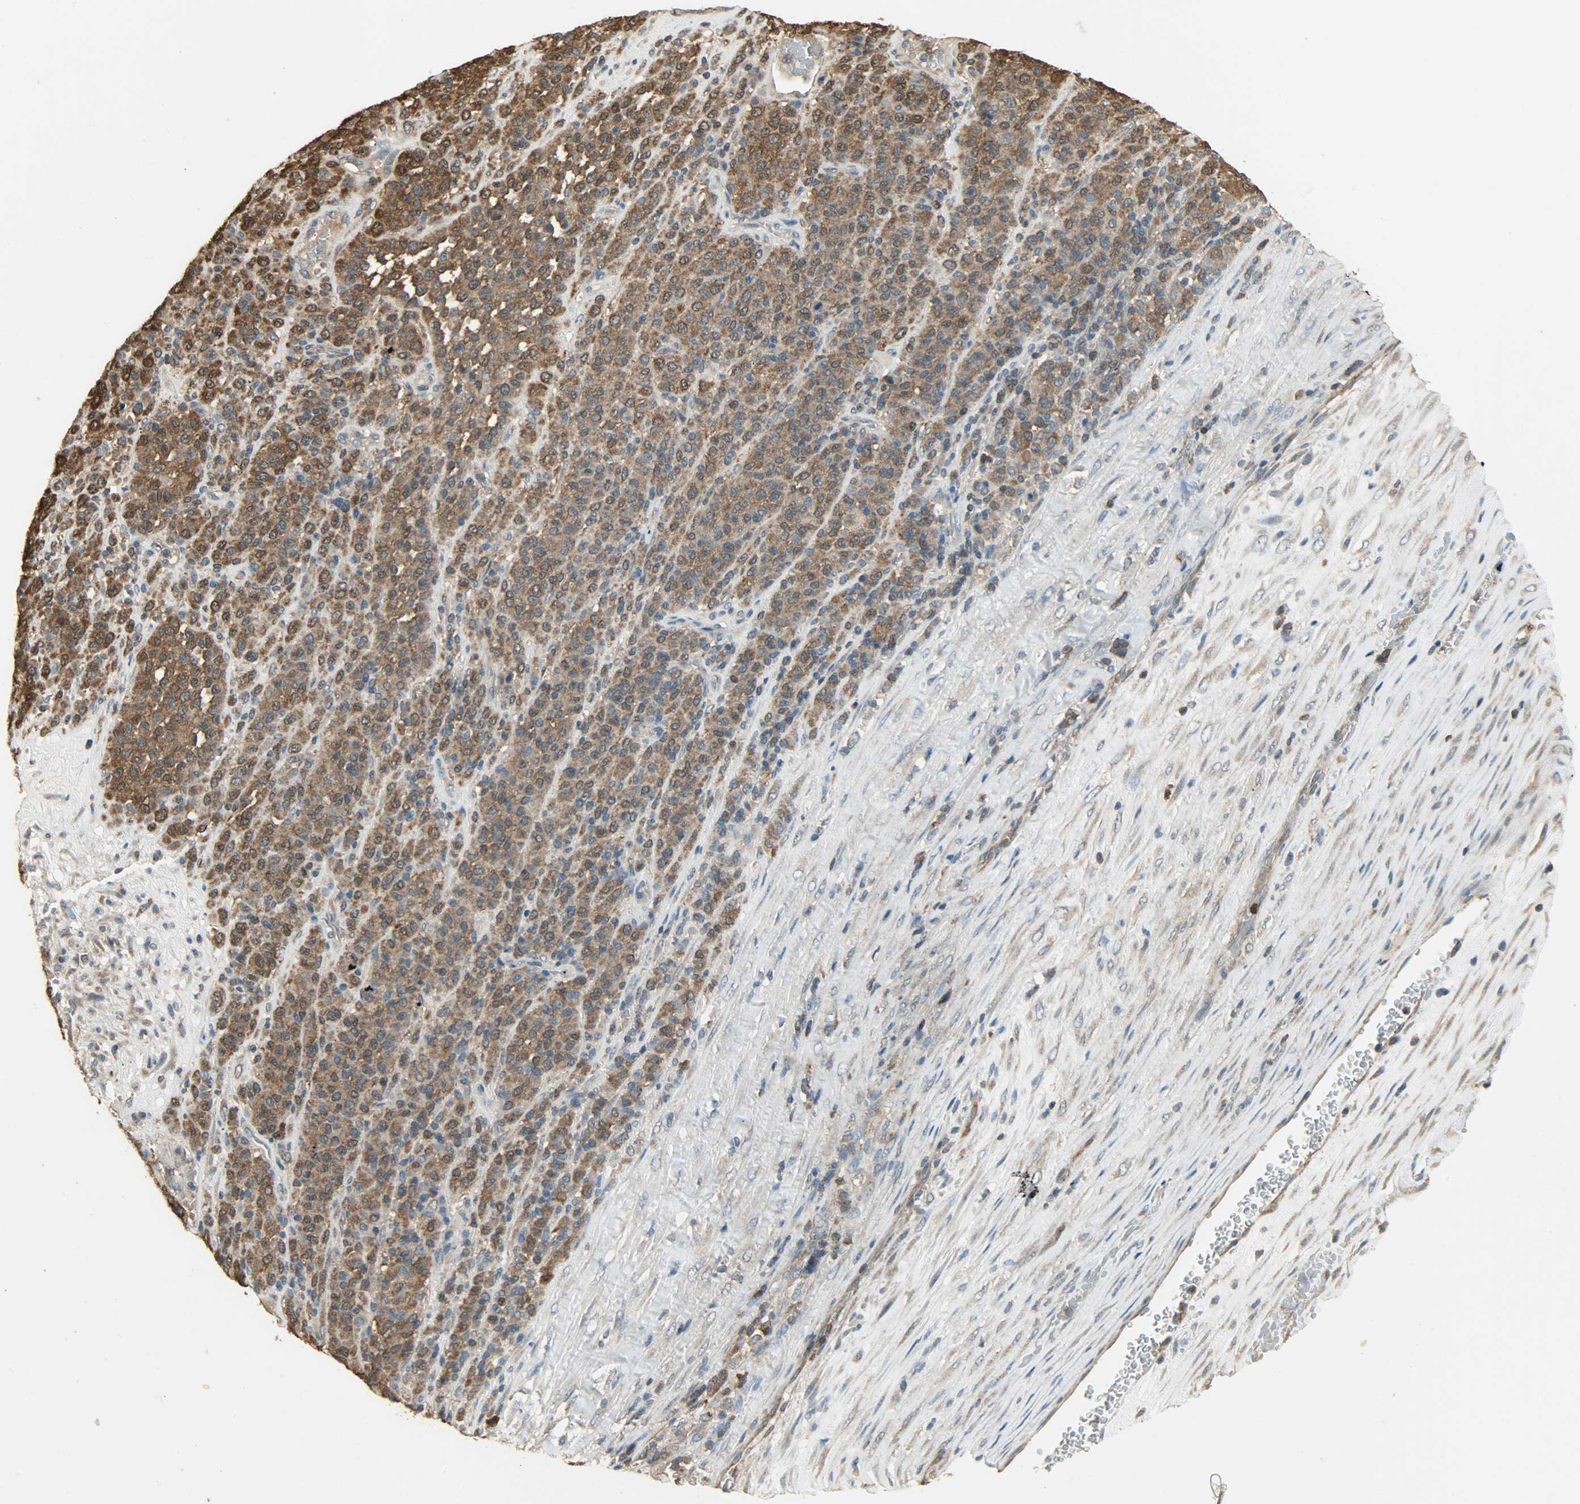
{"staining": {"intensity": "strong", "quantity": ">75%", "location": "cytoplasmic/membranous"}, "tissue": "melanoma", "cell_type": "Tumor cells", "image_type": "cancer", "snomed": [{"axis": "morphology", "description": "Malignant melanoma, Metastatic site"}, {"axis": "topography", "description": "Pancreas"}], "caption": "Strong cytoplasmic/membranous positivity for a protein is seen in approximately >75% of tumor cells of melanoma using immunohistochemistry.", "gene": "LDHB", "patient": {"sex": "female", "age": 30}}